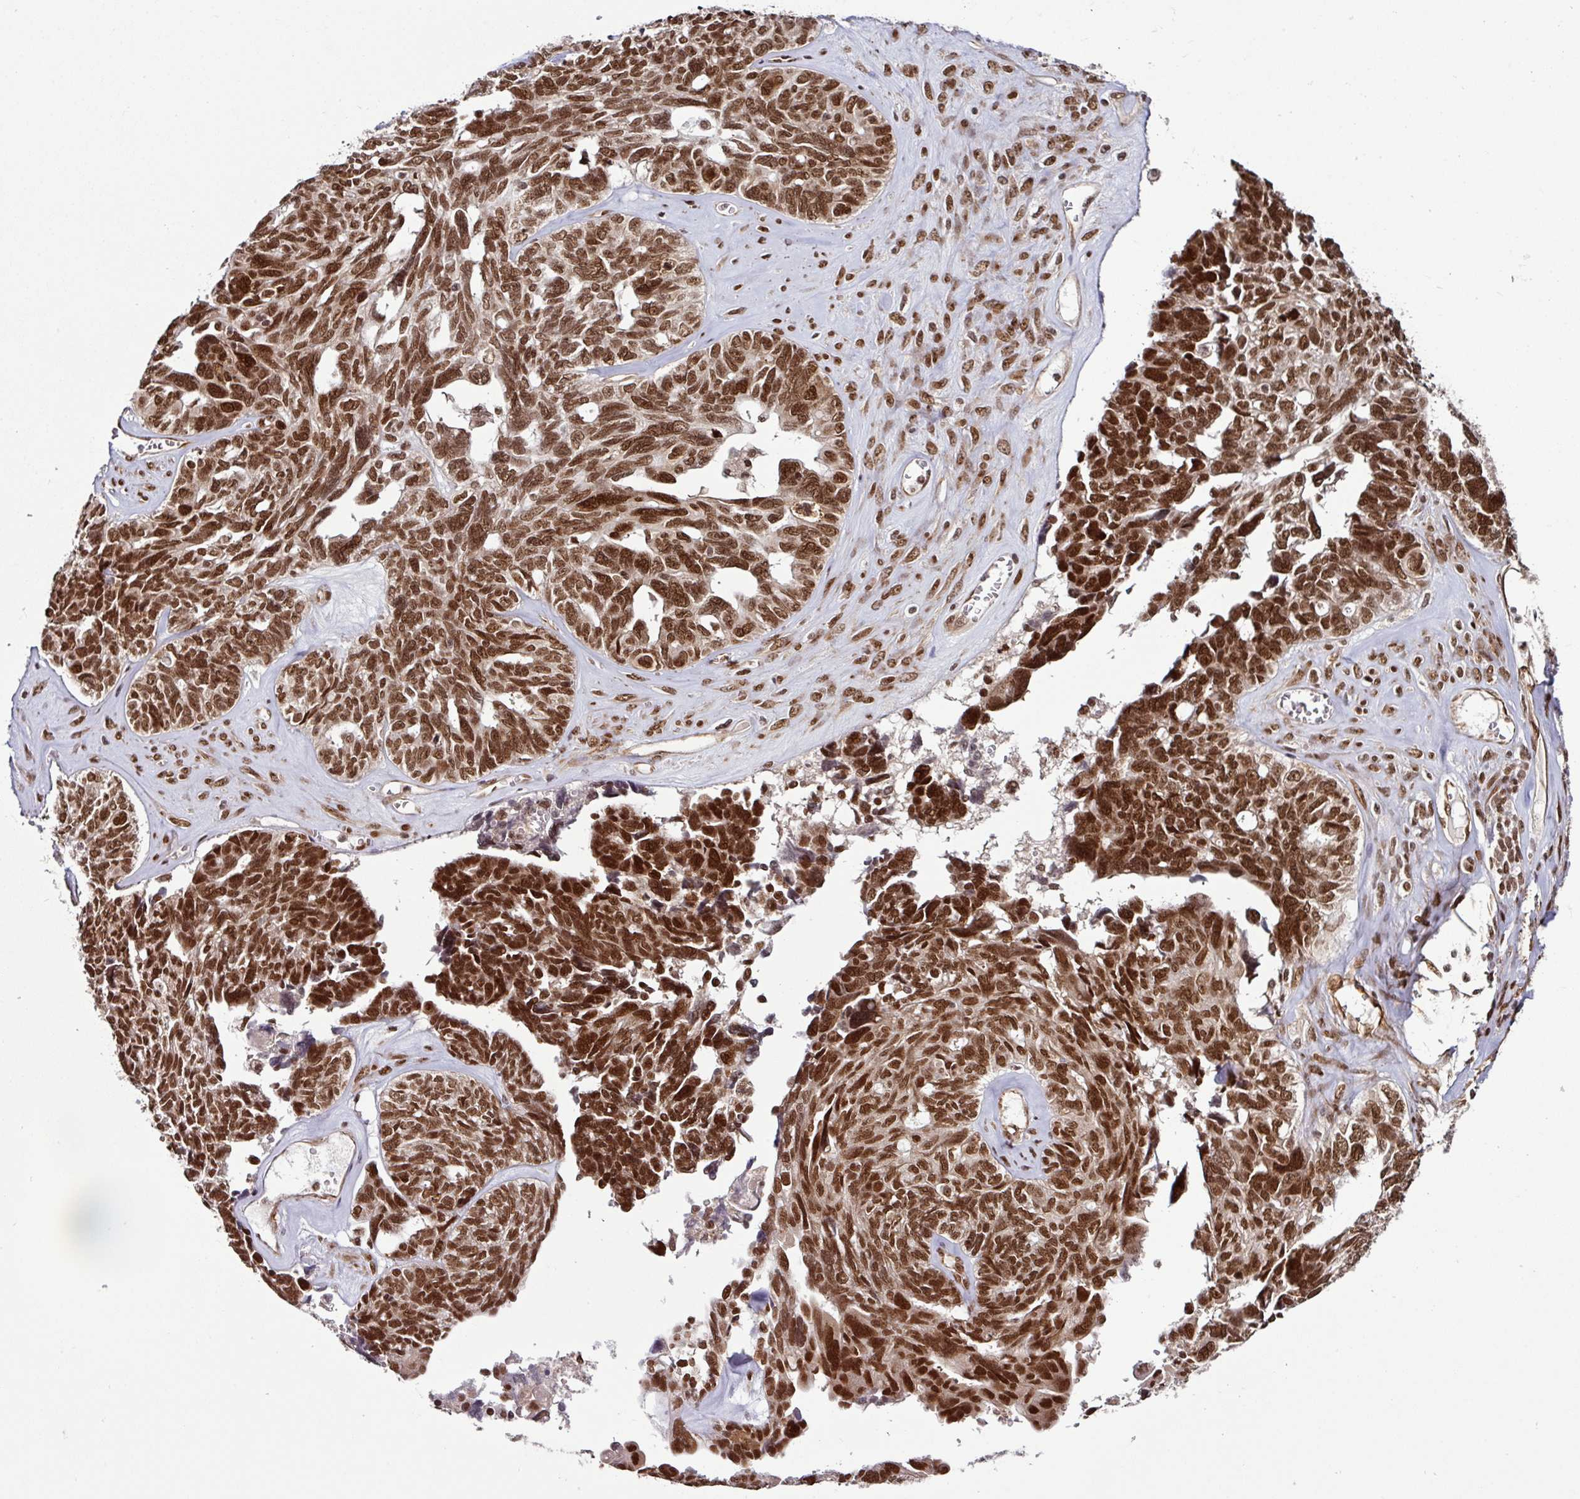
{"staining": {"intensity": "strong", "quantity": ">75%", "location": "nuclear"}, "tissue": "ovarian cancer", "cell_type": "Tumor cells", "image_type": "cancer", "snomed": [{"axis": "morphology", "description": "Cystadenocarcinoma, serous, NOS"}, {"axis": "topography", "description": "Ovary"}], "caption": "Immunohistochemical staining of human ovarian cancer reveals strong nuclear protein expression in approximately >75% of tumor cells.", "gene": "MORF4L2", "patient": {"sex": "female", "age": 79}}